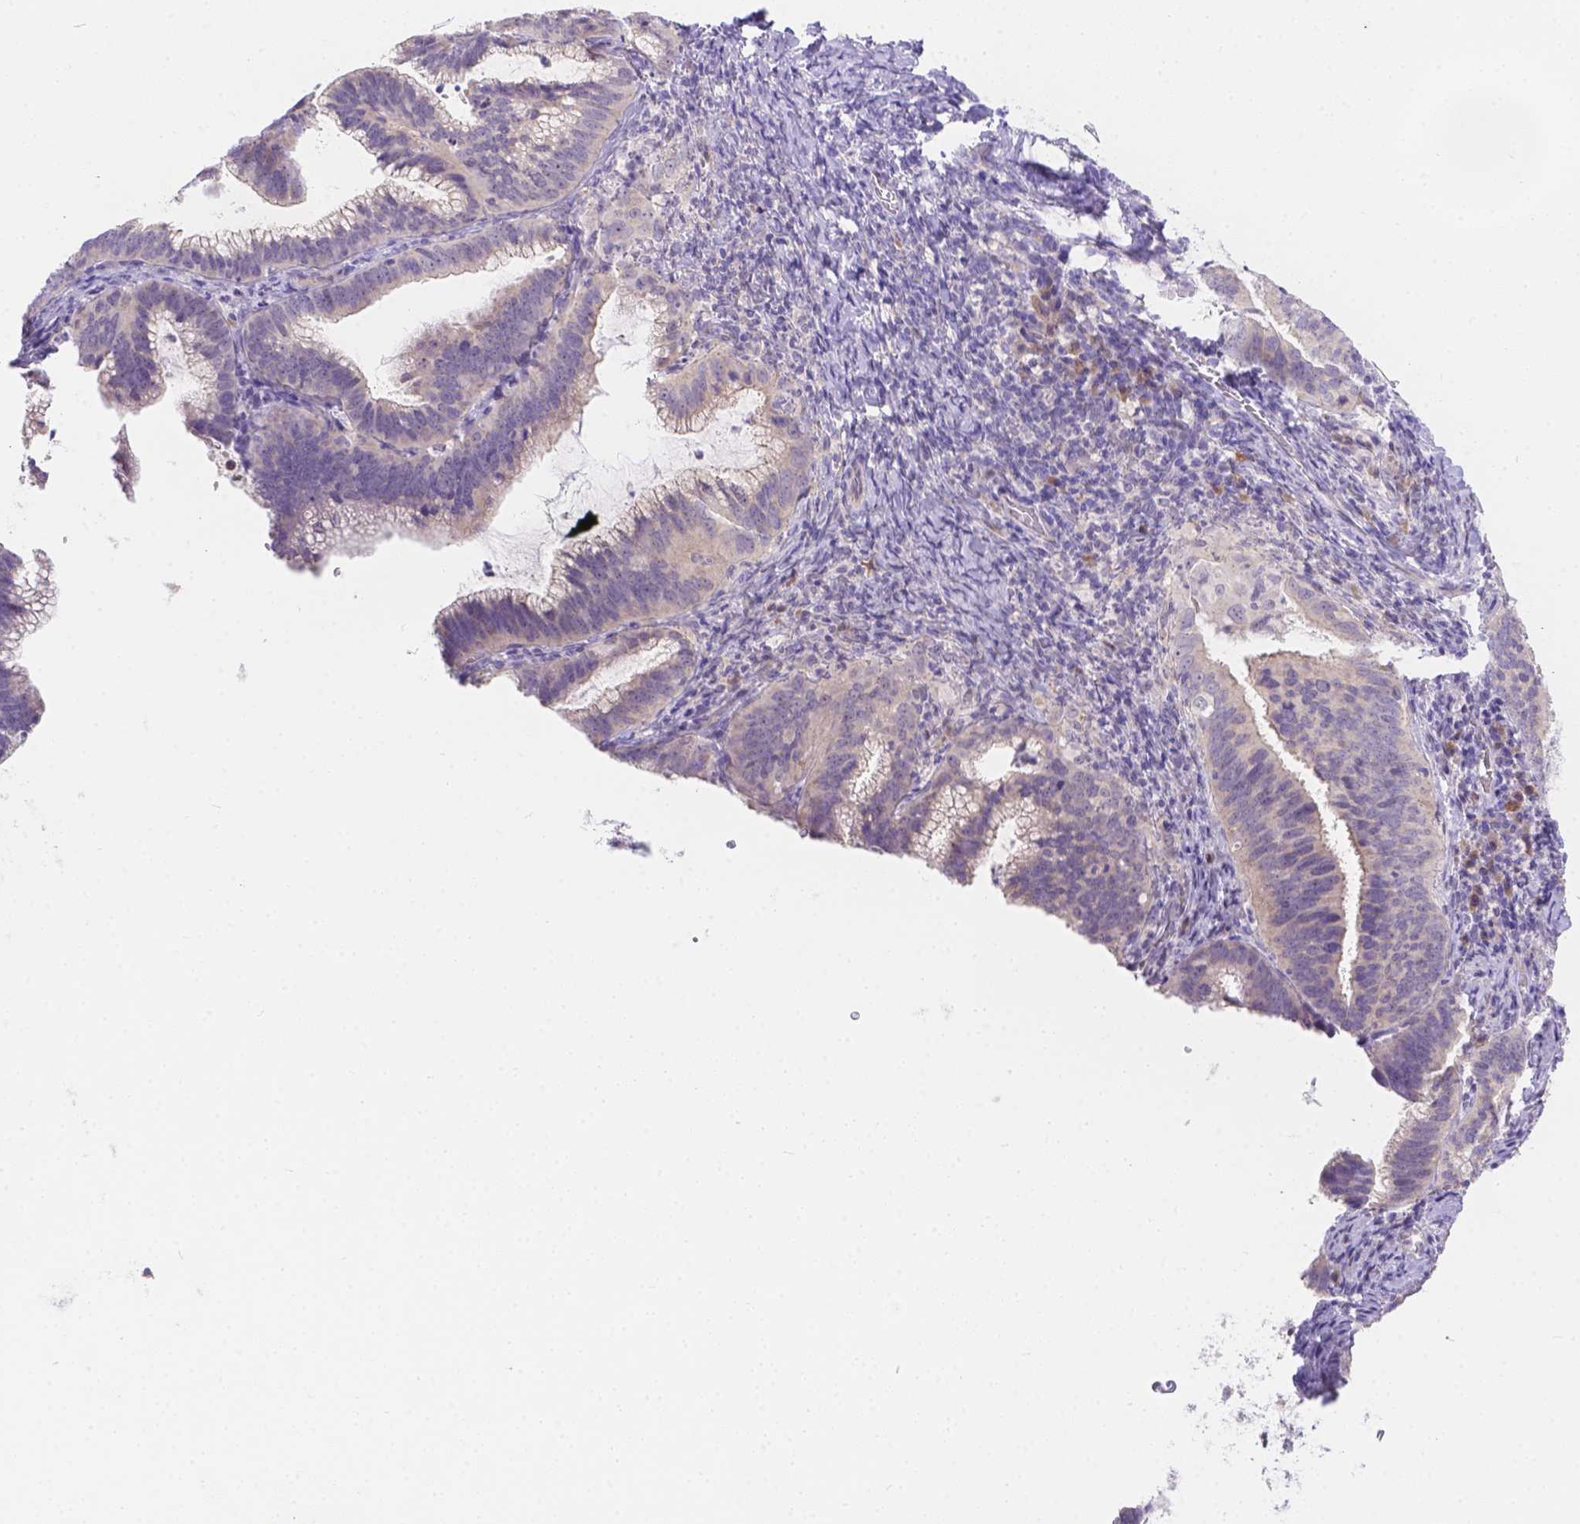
{"staining": {"intensity": "negative", "quantity": "none", "location": "none"}, "tissue": "cervical cancer", "cell_type": "Tumor cells", "image_type": "cancer", "snomed": [{"axis": "morphology", "description": "Adenocarcinoma, NOS"}, {"axis": "topography", "description": "Cervix"}], "caption": "This is an immunohistochemistry (IHC) image of human cervical adenocarcinoma. There is no positivity in tumor cells.", "gene": "CD96", "patient": {"sex": "female", "age": 61}}